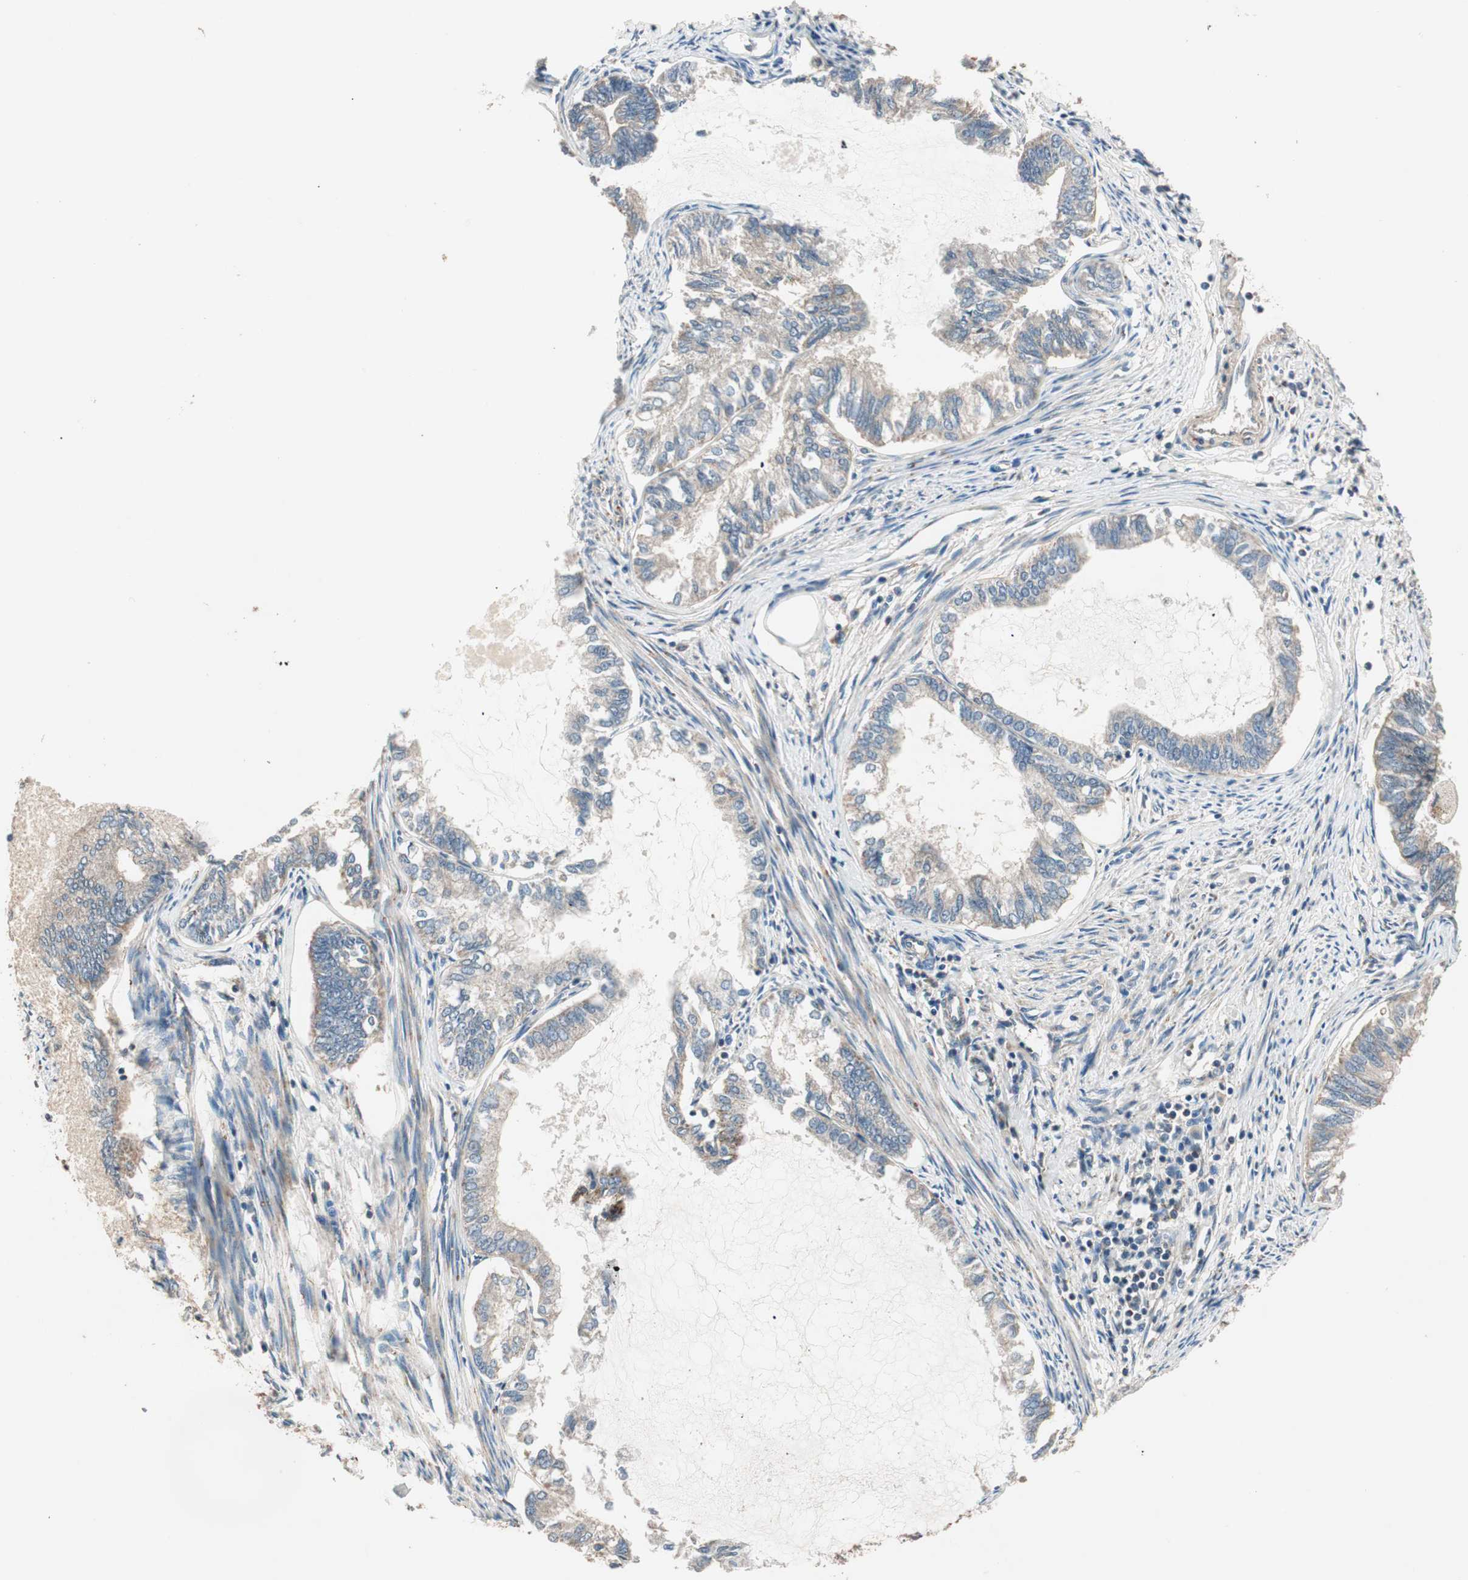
{"staining": {"intensity": "weak", "quantity": ">75%", "location": "cytoplasmic/membranous"}, "tissue": "endometrial cancer", "cell_type": "Tumor cells", "image_type": "cancer", "snomed": [{"axis": "morphology", "description": "Adenocarcinoma, NOS"}, {"axis": "topography", "description": "Endometrium"}], "caption": "The photomicrograph reveals staining of endometrial cancer (adenocarcinoma), revealing weak cytoplasmic/membranous protein expression (brown color) within tumor cells.", "gene": "HPN", "patient": {"sex": "female", "age": 86}}